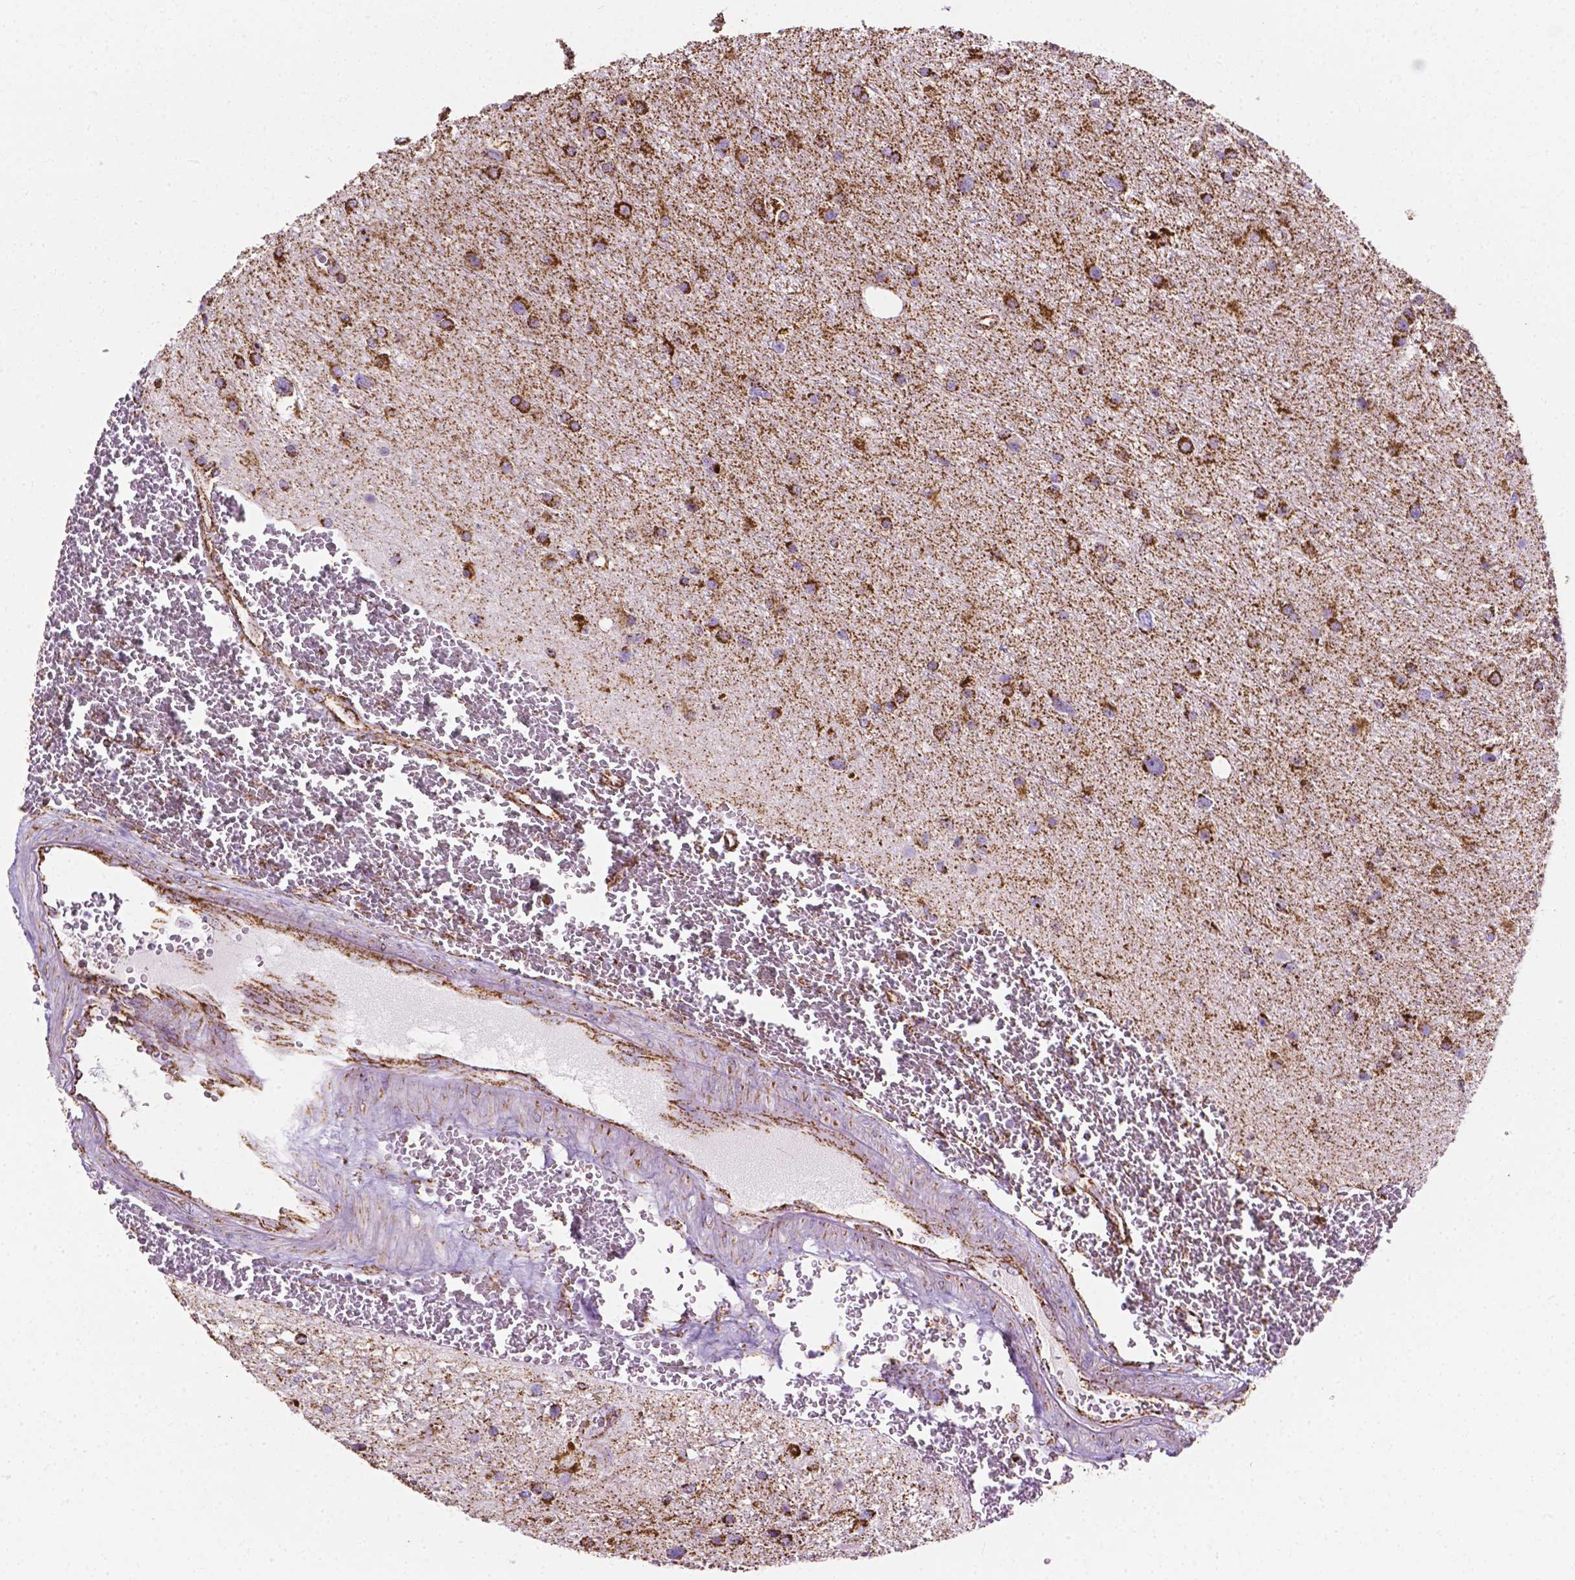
{"staining": {"intensity": "strong", "quantity": ">75%", "location": "cytoplasmic/membranous"}, "tissue": "glioma", "cell_type": "Tumor cells", "image_type": "cancer", "snomed": [{"axis": "morphology", "description": "Glioma, malignant, Low grade"}, {"axis": "topography", "description": "Brain"}], "caption": "Immunohistochemistry (DAB) staining of glioma demonstrates strong cytoplasmic/membranous protein positivity in approximately >75% of tumor cells. Nuclei are stained in blue.", "gene": "RMDN3", "patient": {"sex": "female", "age": 32}}